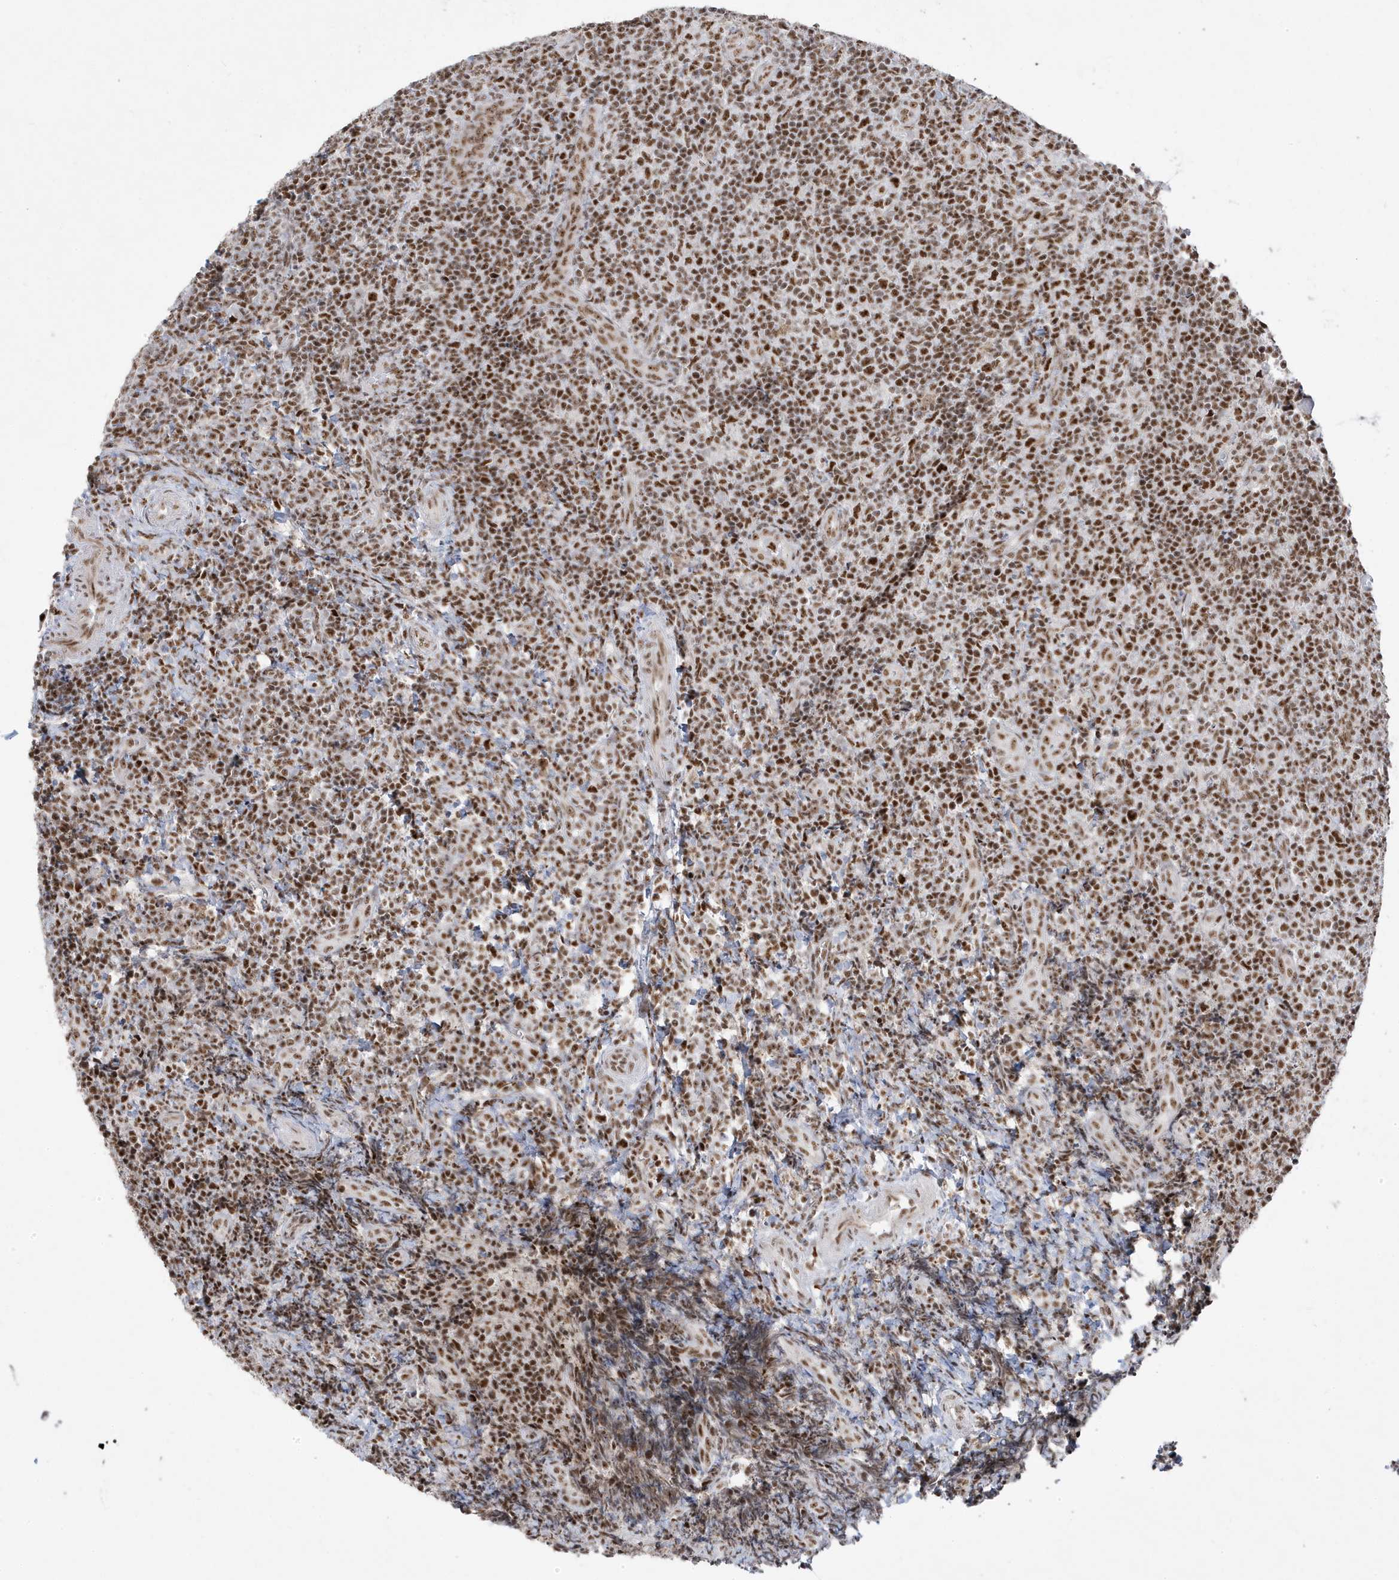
{"staining": {"intensity": "strong", "quantity": ">75%", "location": "nuclear"}, "tissue": "tonsil", "cell_type": "Non-germinal center cells", "image_type": "normal", "snomed": [{"axis": "morphology", "description": "Normal tissue, NOS"}, {"axis": "topography", "description": "Tonsil"}], "caption": "Immunohistochemical staining of normal human tonsil shows strong nuclear protein staining in about >75% of non-germinal center cells.", "gene": "MTREX", "patient": {"sex": "female", "age": 19}}